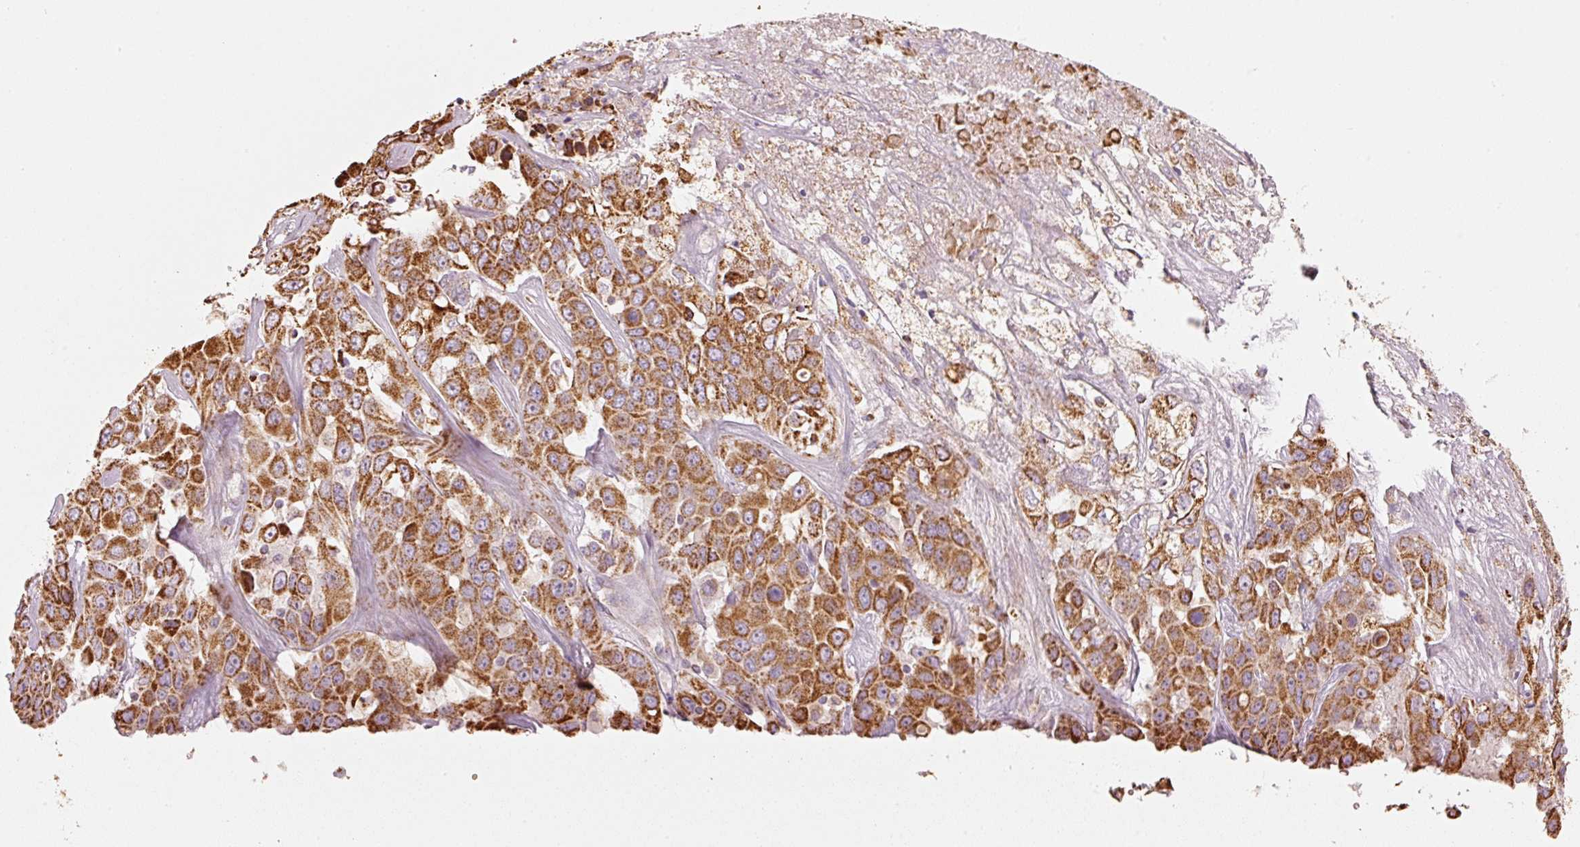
{"staining": {"intensity": "strong", "quantity": ">75%", "location": "cytoplasmic/membranous"}, "tissue": "liver cancer", "cell_type": "Tumor cells", "image_type": "cancer", "snomed": [{"axis": "morphology", "description": "Cholangiocarcinoma"}, {"axis": "topography", "description": "Liver"}], "caption": "Immunohistochemical staining of cholangiocarcinoma (liver) shows high levels of strong cytoplasmic/membranous expression in about >75% of tumor cells. Immunohistochemistry (ihc) stains the protein in brown and the nuclei are stained blue.", "gene": "C17orf98", "patient": {"sex": "female", "age": 52}}